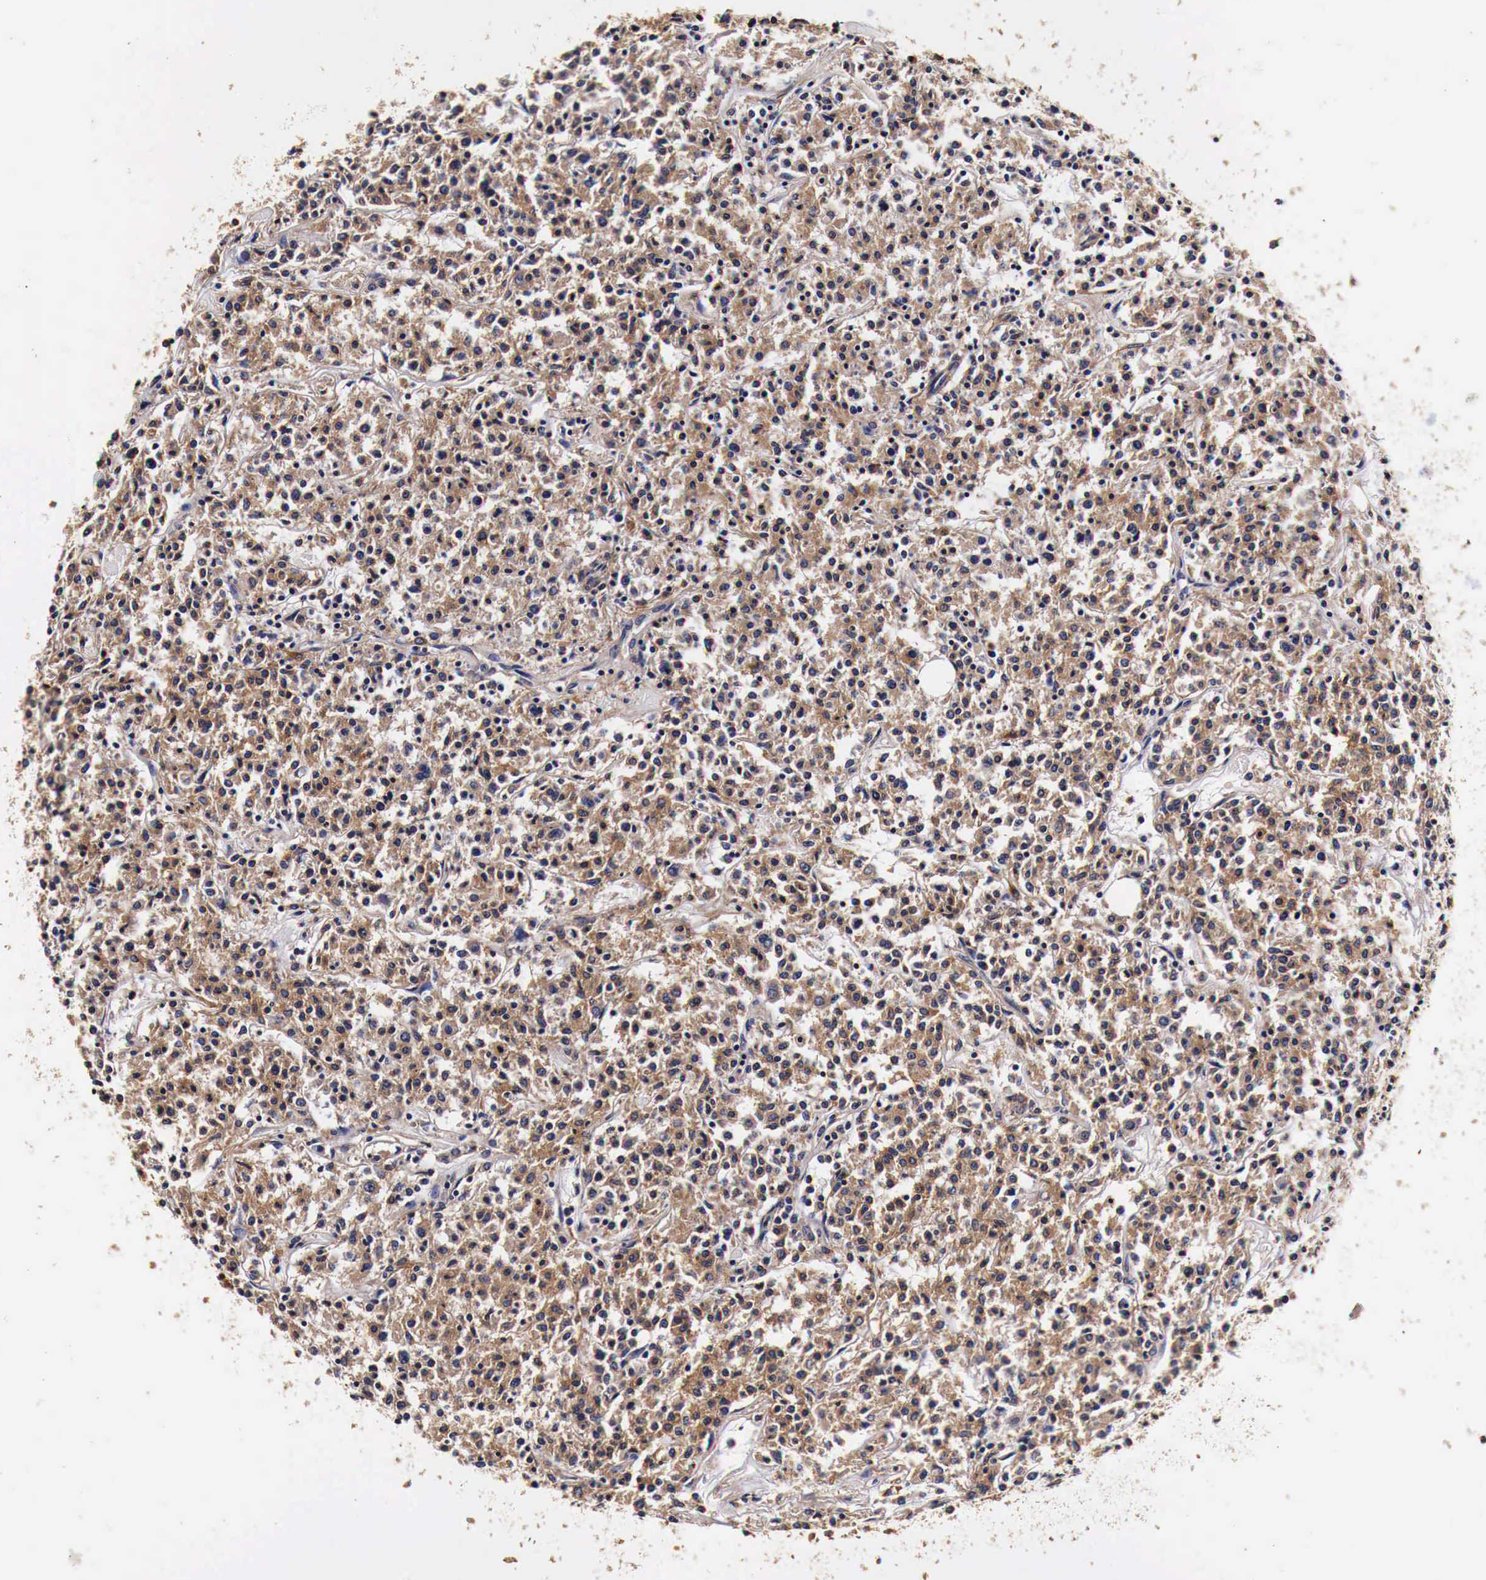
{"staining": {"intensity": "weak", "quantity": "25%-75%", "location": "cytoplasmic/membranous"}, "tissue": "lymphoma", "cell_type": "Tumor cells", "image_type": "cancer", "snomed": [{"axis": "morphology", "description": "Malignant lymphoma, non-Hodgkin's type, Low grade"}, {"axis": "topography", "description": "Small intestine"}], "caption": "Immunohistochemistry of human low-grade malignant lymphoma, non-Hodgkin's type demonstrates low levels of weak cytoplasmic/membranous positivity in about 25%-75% of tumor cells.", "gene": "RP2", "patient": {"sex": "female", "age": 59}}